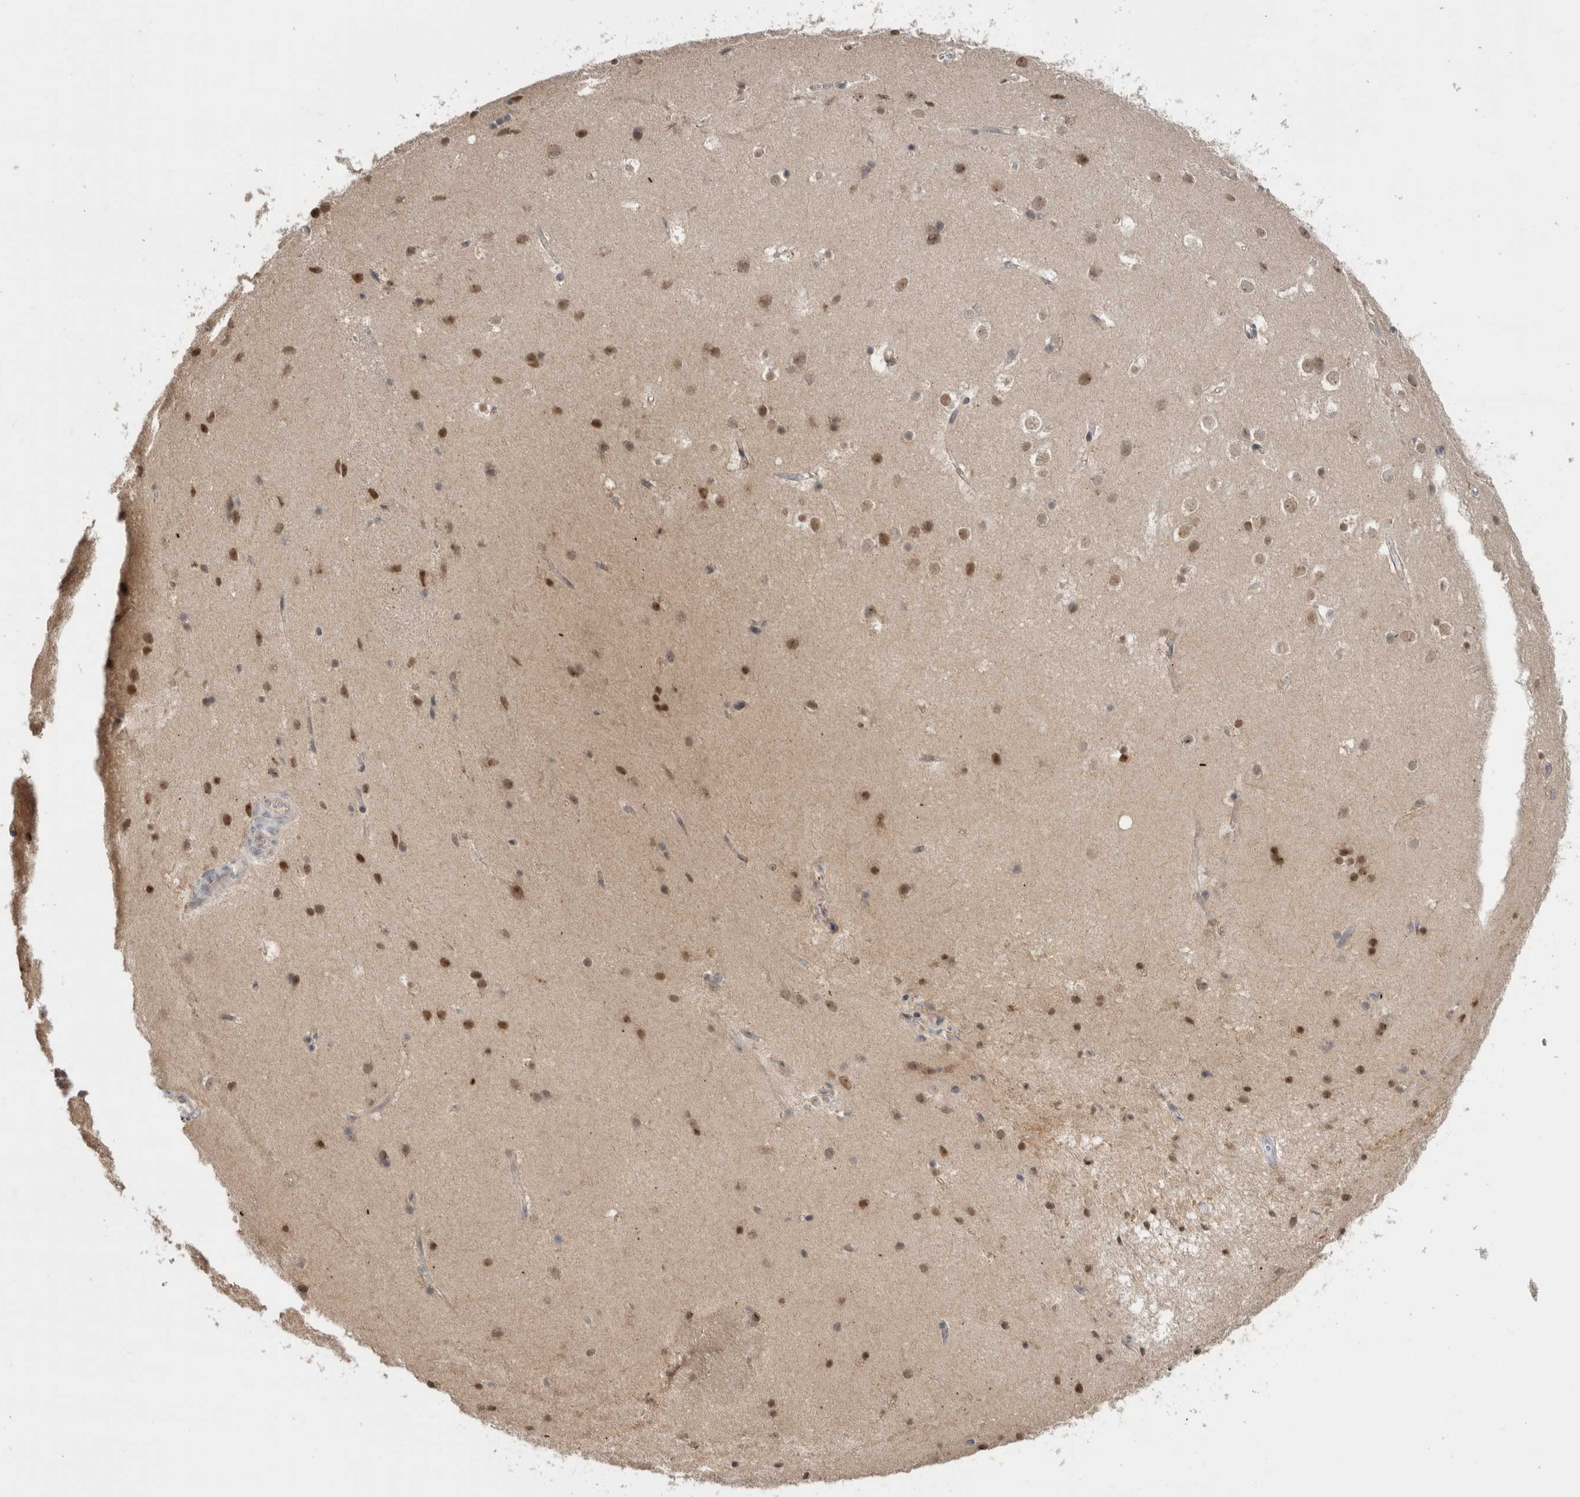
{"staining": {"intensity": "weak", "quantity": "25%-75%", "location": "cytoplasmic/membranous"}, "tissue": "cerebral cortex", "cell_type": "Endothelial cells", "image_type": "normal", "snomed": [{"axis": "morphology", "description": "Normal tissue, NOS"}, {"axis": "topography", "description": "Cerebral cortex"}], "caption": "The image reveals a brown stain indicating the presence of a protein in the cytoplasmic/membranous of endothelial cells in cerebral cortex.", "gene": "KLK5", "patient": {"sex": "male", "age": 54}}